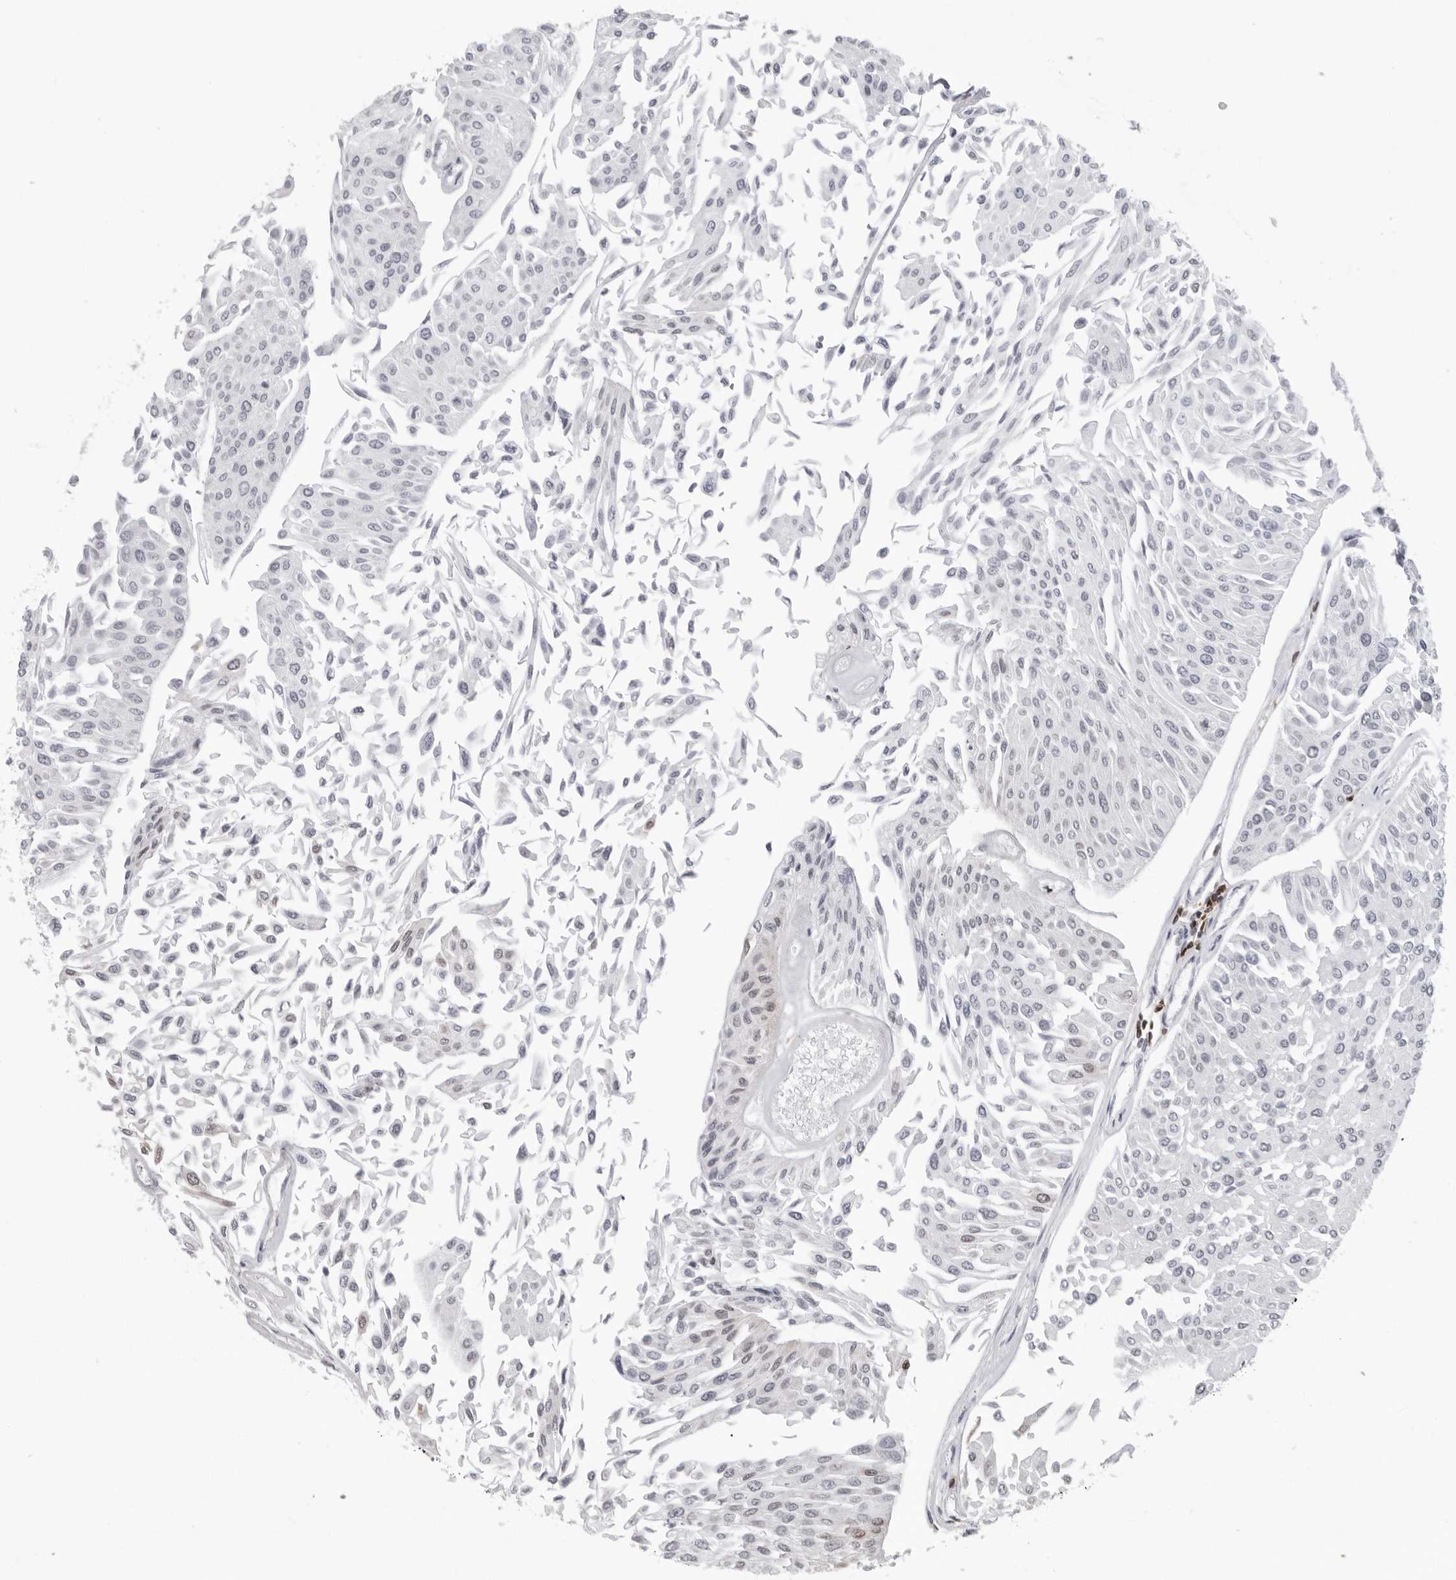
{"staining": {"intensity": "weak", "quantity": "<25%", "location": "nuclear"}, "tissue": "urothelial cancer", "cell_type": "Tumor cells", "image_type": "cancer", "snomed": [{"axis": "morphology", "description": "Urothelial carcinoma, Low grade"}, {"axis": "topography", "description": "Urinary bladder"}], "caption": "IHC of urothelial carcinoma (low-grade) demonstrates no expression in tumor cells.", "gene": "HSPH1", "patient": {"sex": "male", "age": 67}}